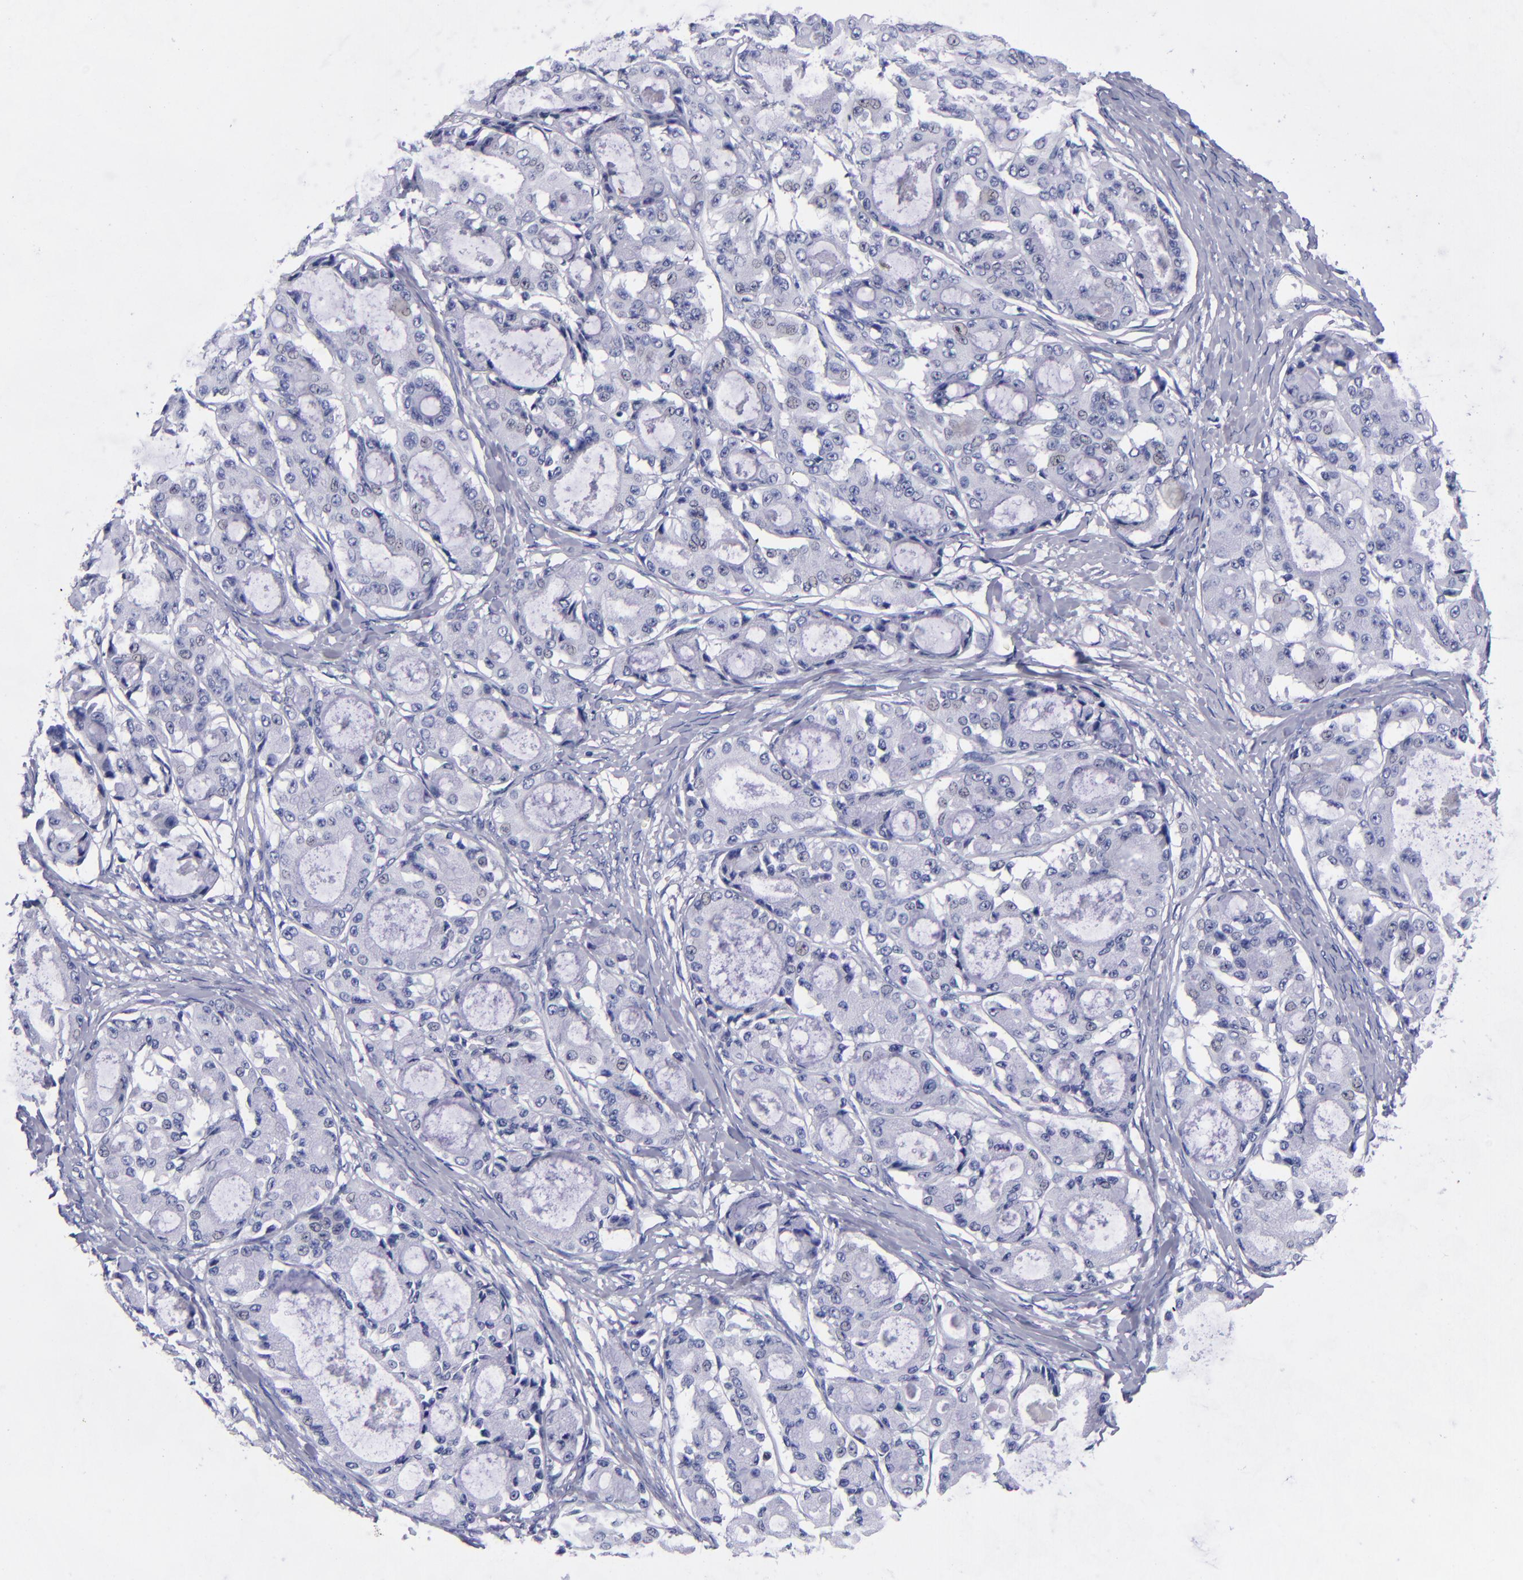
{"staining": {"intensity": "negative", "quantity": "none", "location": "none"}, "tissue": "ovarian cancer", "cell_type": "Tumor cells", "image_type": "cancer", "snomed": [{"axis": "morphology", "description": "Carcinoma, endometroid"}, {"axis": "topography", "description": "Ovary"}], "caption": "DAB immunohistochemical staining of human ovarian cancer (endometroid carcinoma) shows no significant expression in tumor cells.", "gene": "MCM7", "patient": {"sex": "female", "age": 61}}